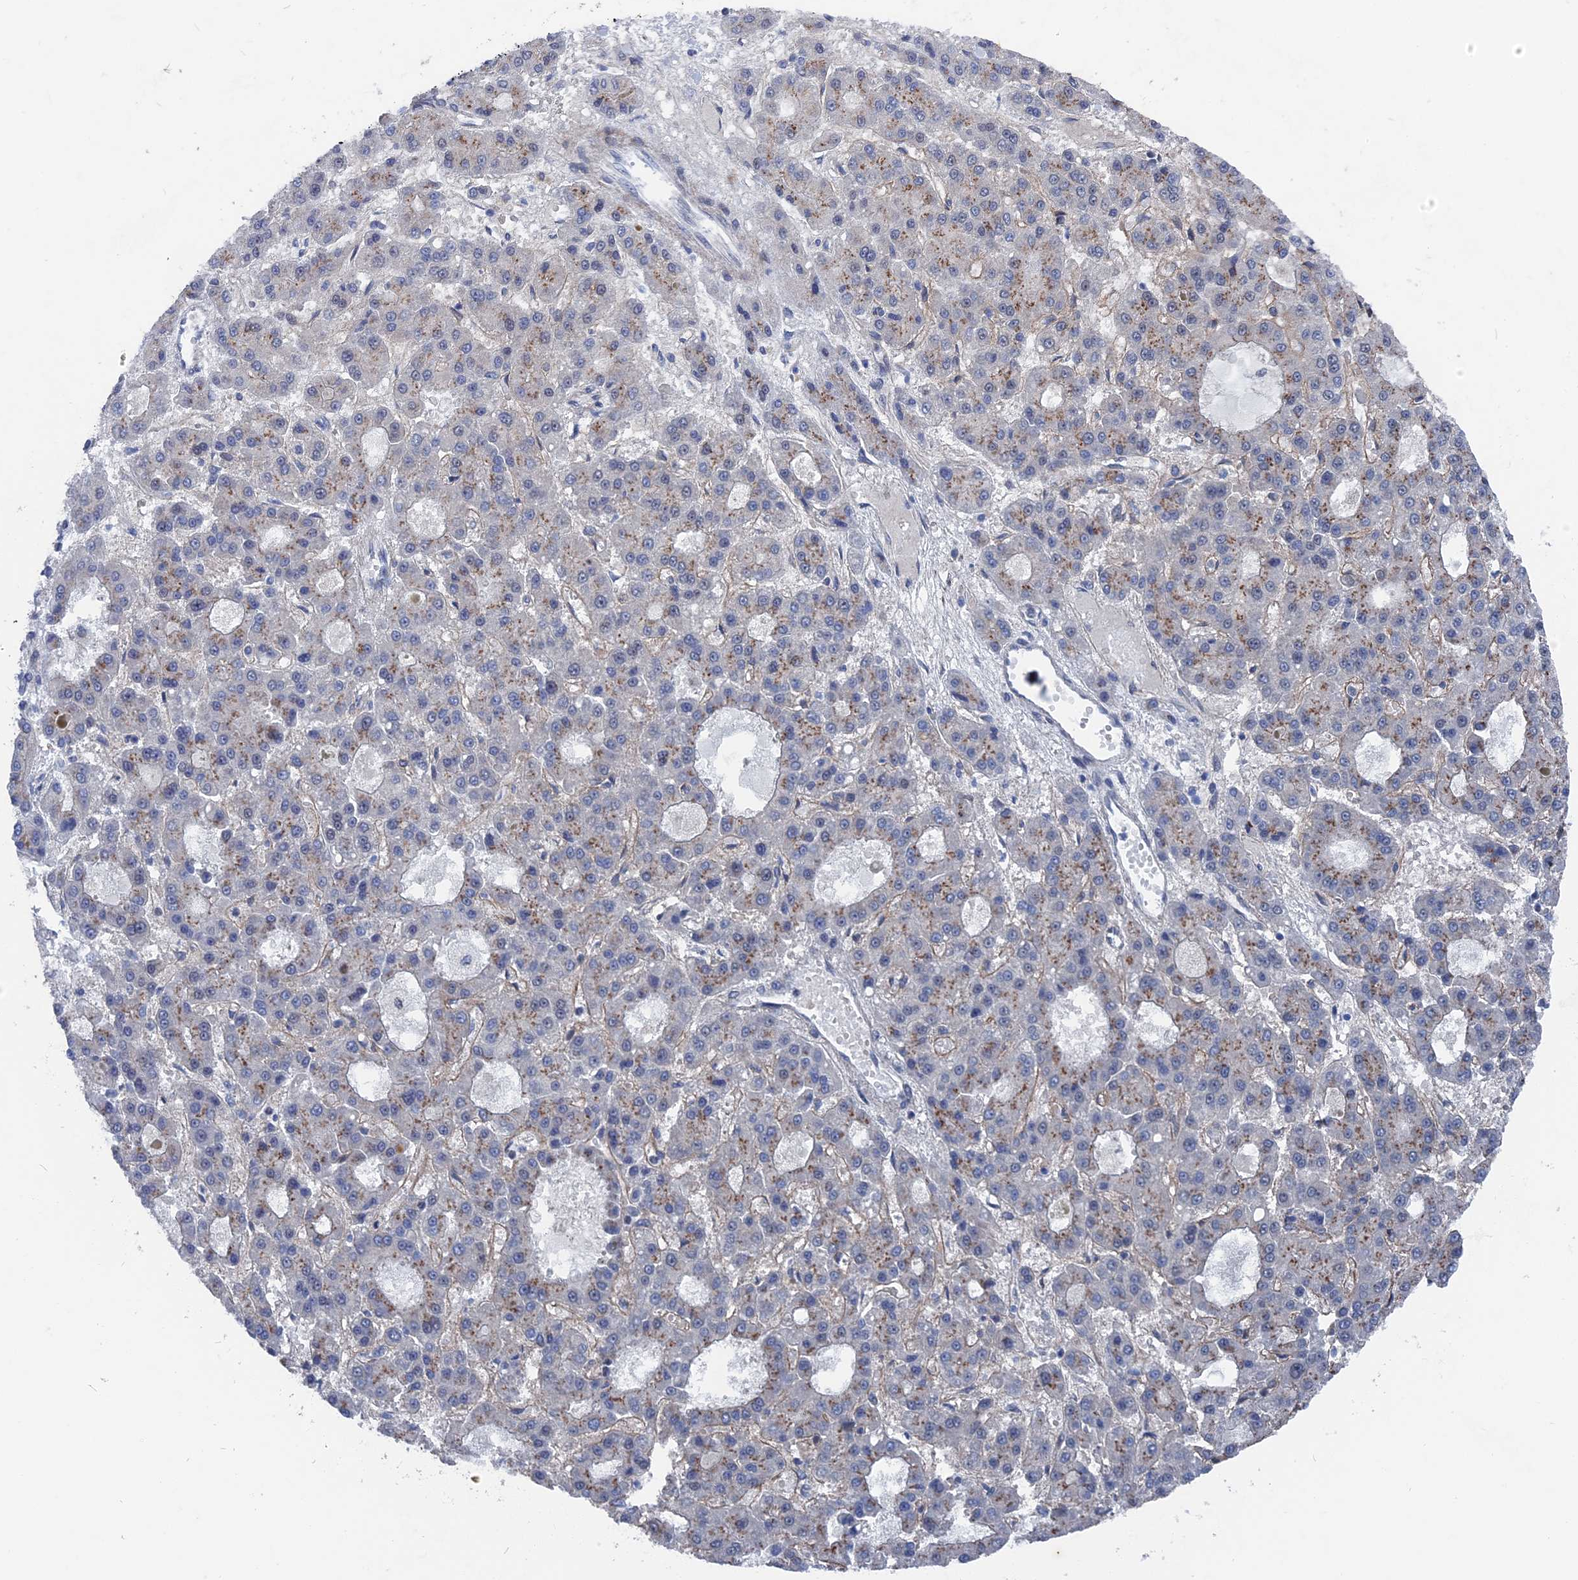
{"staining": {"intensity": "weak", "quantity": "25%-75%", "location": "cytoplasmic/membranous"}, "tissue": "liver cancer", "cell_type": "Tumor cells", "image_type": "cancer", "snomed": [{"axis": "morphology", "description": "Carcinoma, Hepatocellular, NOS"}, {"axis": "topography", "description": "Liver"}], "caption": "Immunohistochemistry (IHC) (DAB (3,3'-diaminobenzidine)) staining of human liver hepatocellular carcinoma shows weak cytoplasmic/membranous protein expression in approximately 25%-75% of tumor cells.", "gene": "MTRF1", "patient": {"sex": "male", "age": 70}}